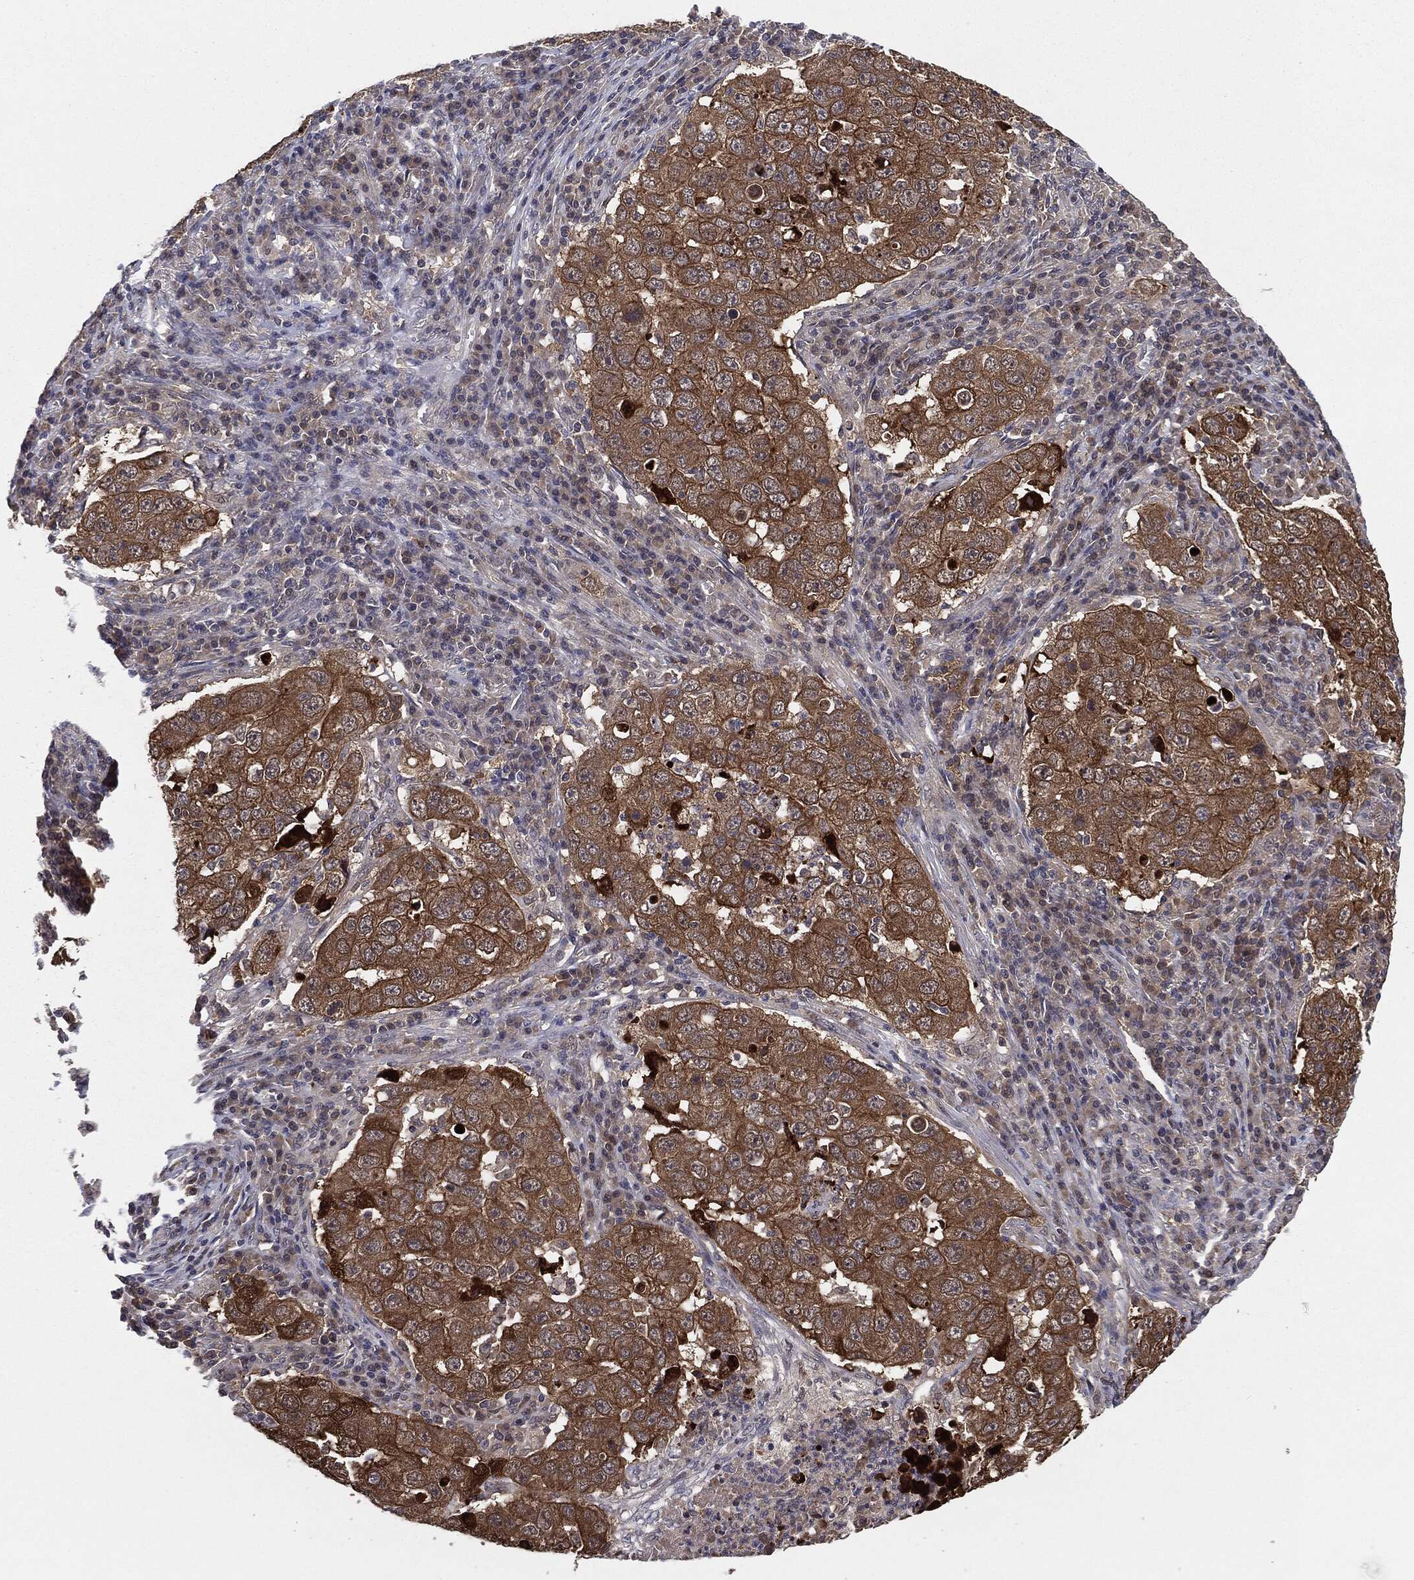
{"staining": {"intensity": "strong", "quantity": ">75%", "location": "cytoplasmic/membranous"}, "tissue": "lung cancer", "cell_type": "Tumor cells", "image_type": "cancer", "snomed": [{"axis": "morphology", "description": "Adenocarcinoma, NOS"}, {"axis": "topography", "description": "Lung"}], "caption": "Immunohistochemistry (IHC) of human lung cancer displays high levels of strong cytoplasmic/membranous staining in approximately >75% of tumor cells. The protein is shown in brown color, while the nuclei are stained blue.", "gene": "KRT7", "patient": {"sex": "male", "age": 73}}